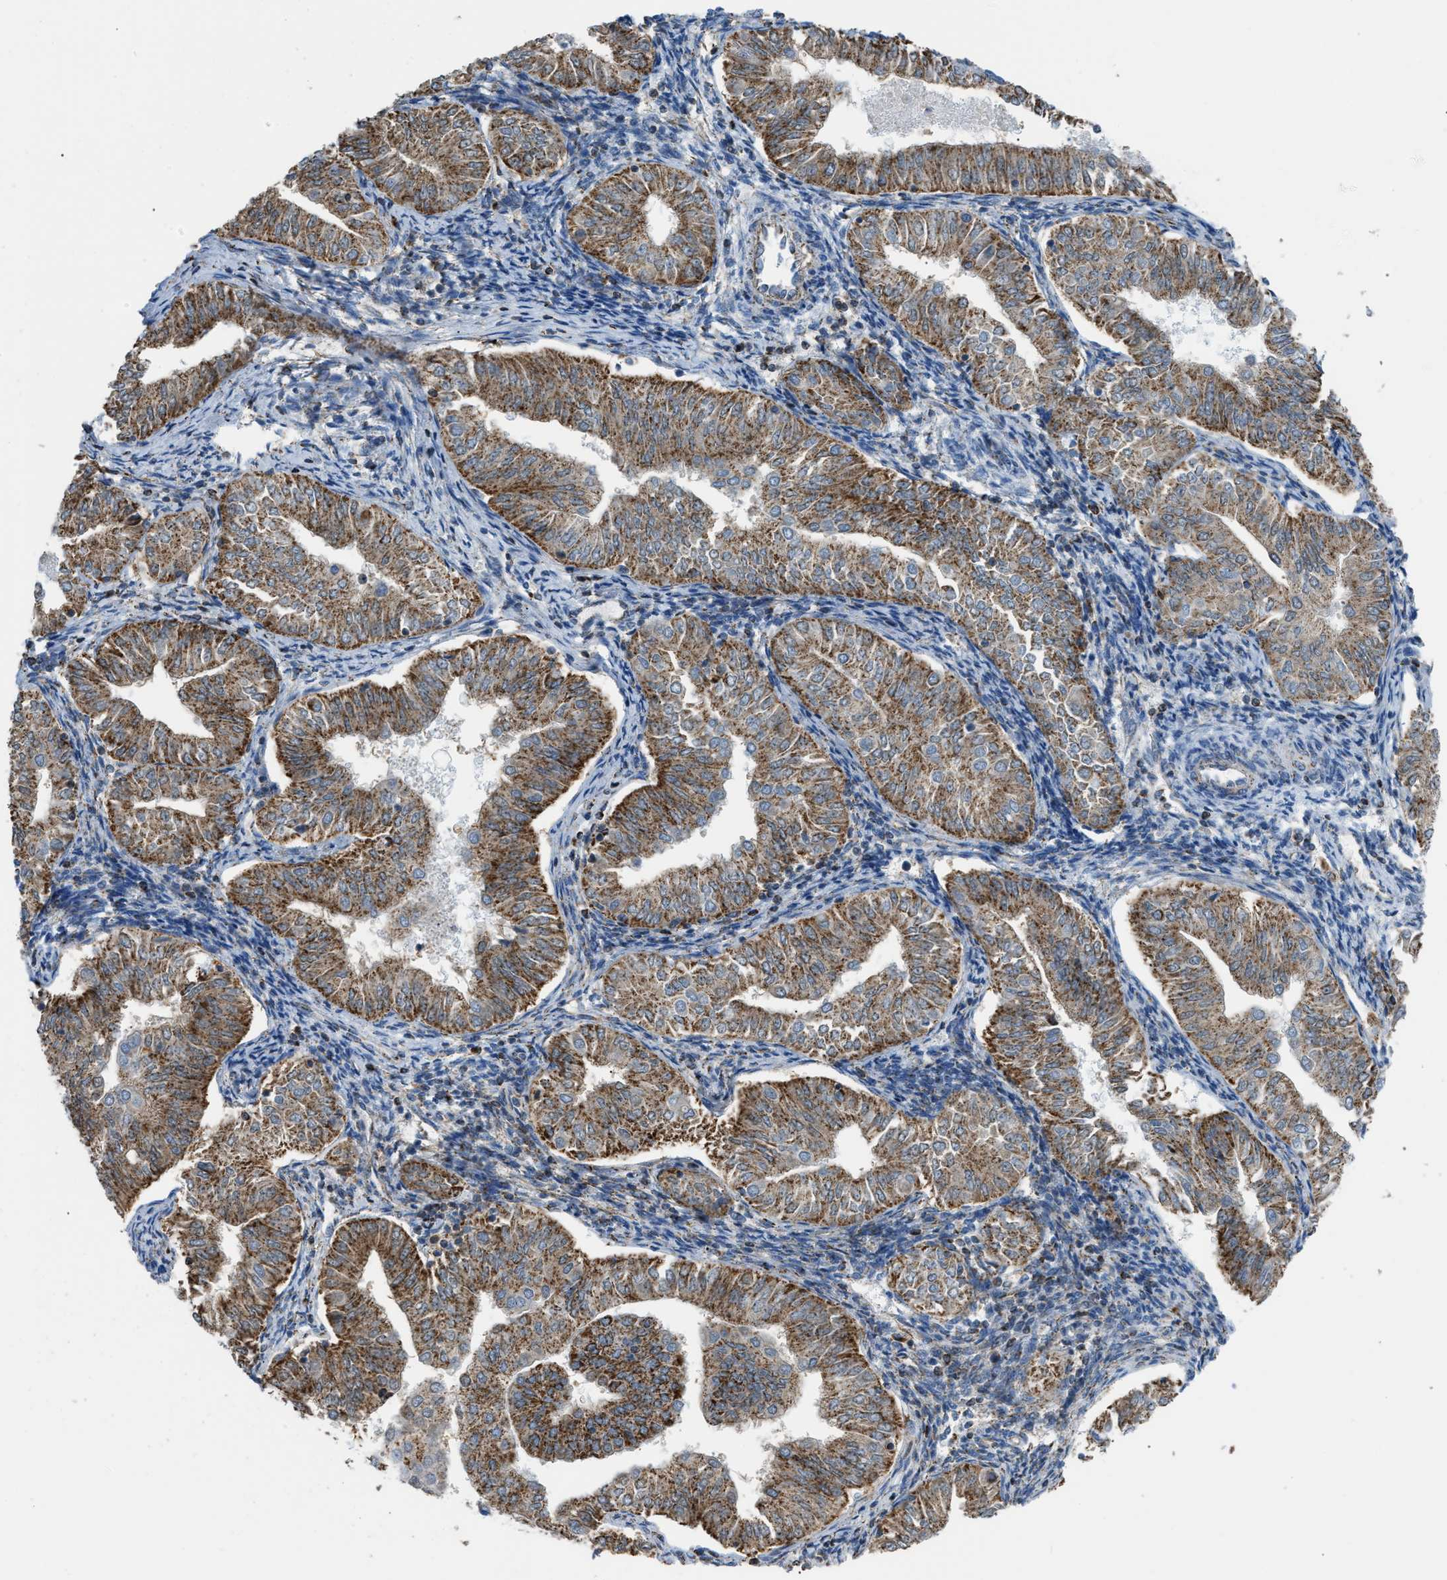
{"staining": {"intensity": "moderate", "quantity": ">75%", "location": "cytoplasmic/membranous"}, "tissue": "endometrial cancer", "cell_type": "Tumor cells", "image_type": "cancer", "snomed": [{"axis": "morphology", "description": "Normal tissue, NOS"}, {"axis": "morphology", "description": "Adenocarcinoma, NOS"}, {"axis": "topography", "description": "Endometrium"}], "caption": "Immunohistochemical staining of human endometrial cancer (adenocarcinoma) shows medium levels of moderate cytoplasmic/membranous staining in about >75% of tumor cells. Using DAB (3,3'-diaminobenzidine) (brown) and hematoxylin (blue) stains, captured at high magnification using brightfield microscopy.", "gene": "ETFB", "patient": {"sex": "female", "age": 53}}